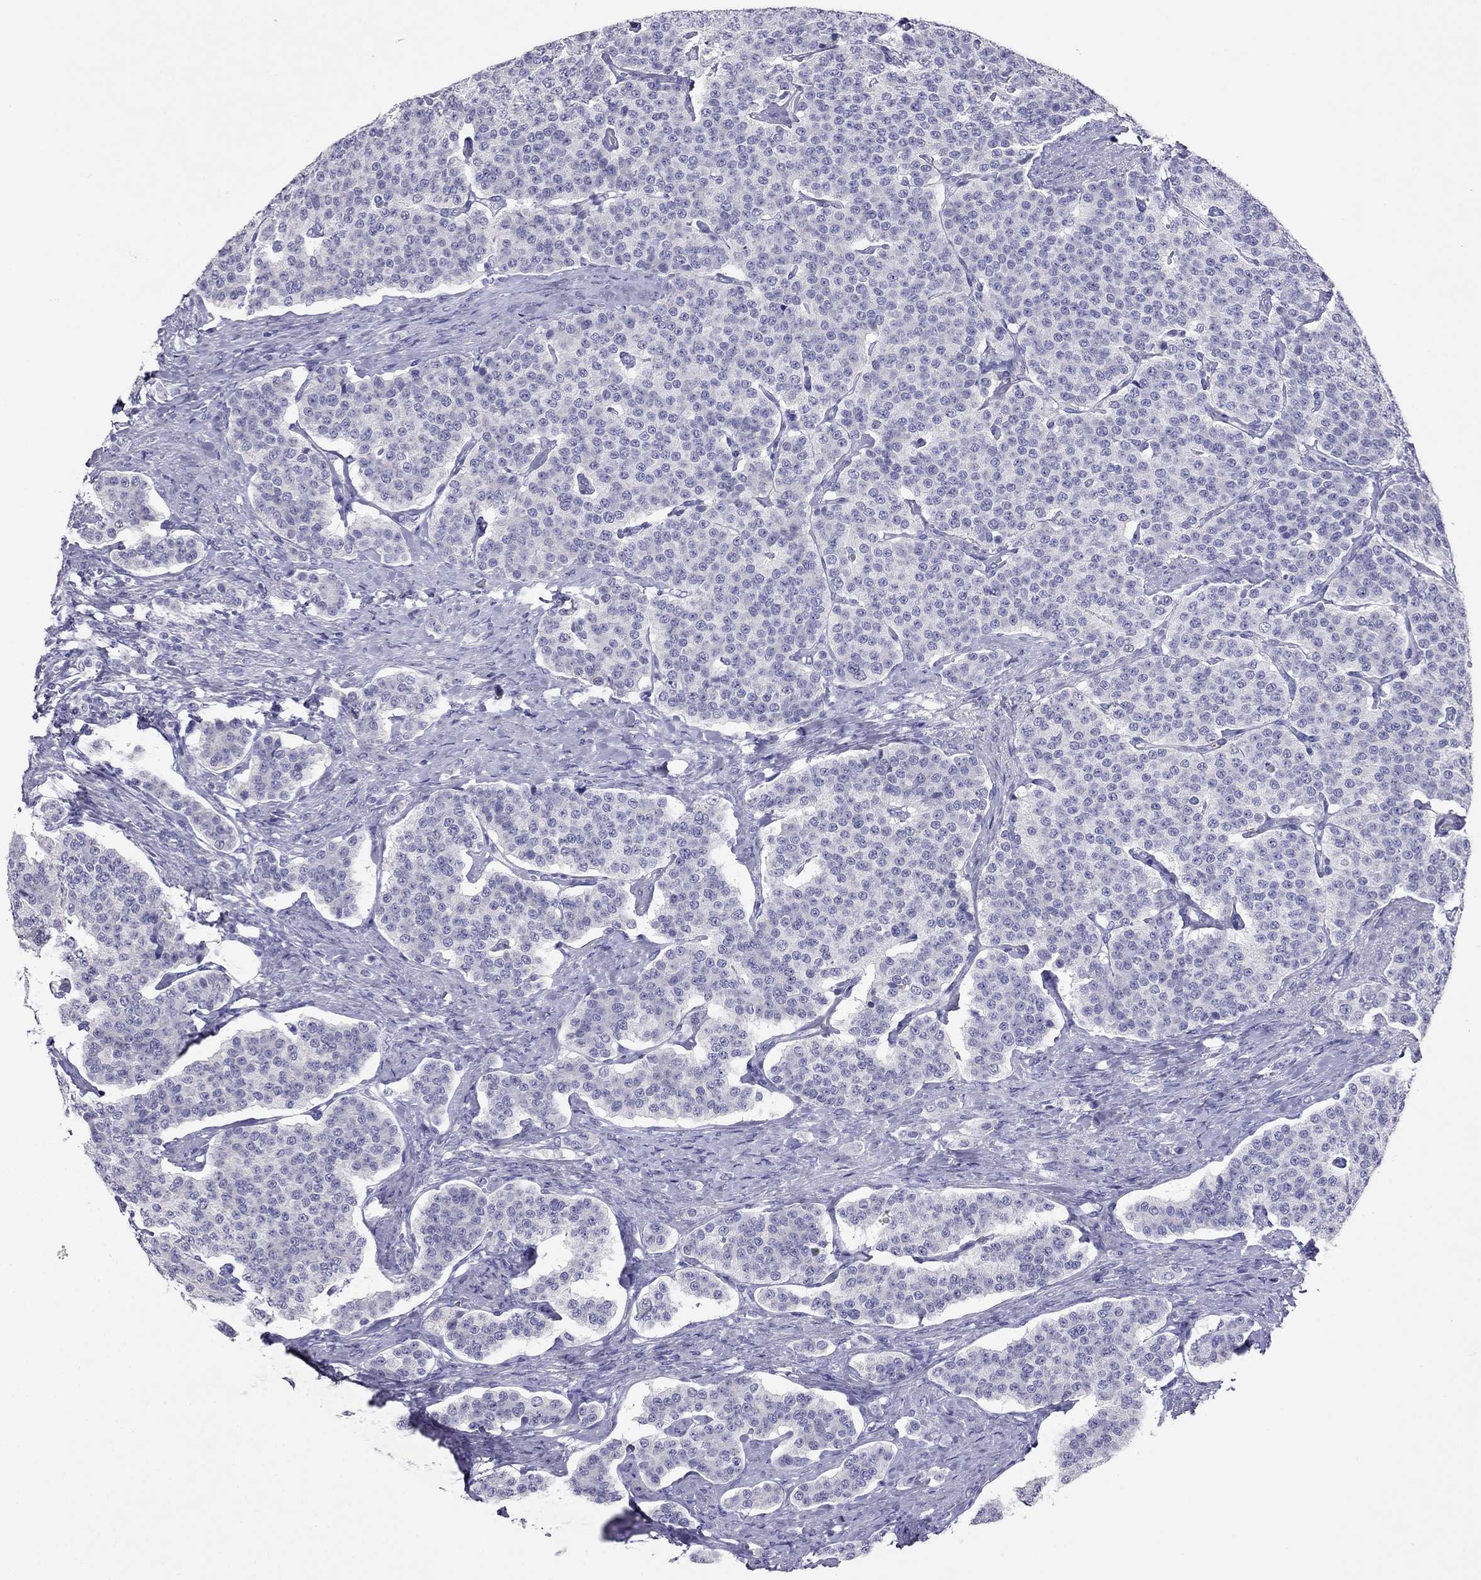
{"staining": {"intensity": "negative", "quantity": "none", "location": "none"}, "tissue": "carcinoid", "cell_type": "Tumor cells", "image_type": "cancer", "snomed": [{"axis": "morphology", "description": "Carcinoid, malignant, NOS"}, {"axis": "topography", "description": "Small intestine"}], "caption": "Tumor cells are negative for brown protein staining in carcinoid.", "gene": "CAPNS2", "patient": {"sex": "female", "age": 58}}